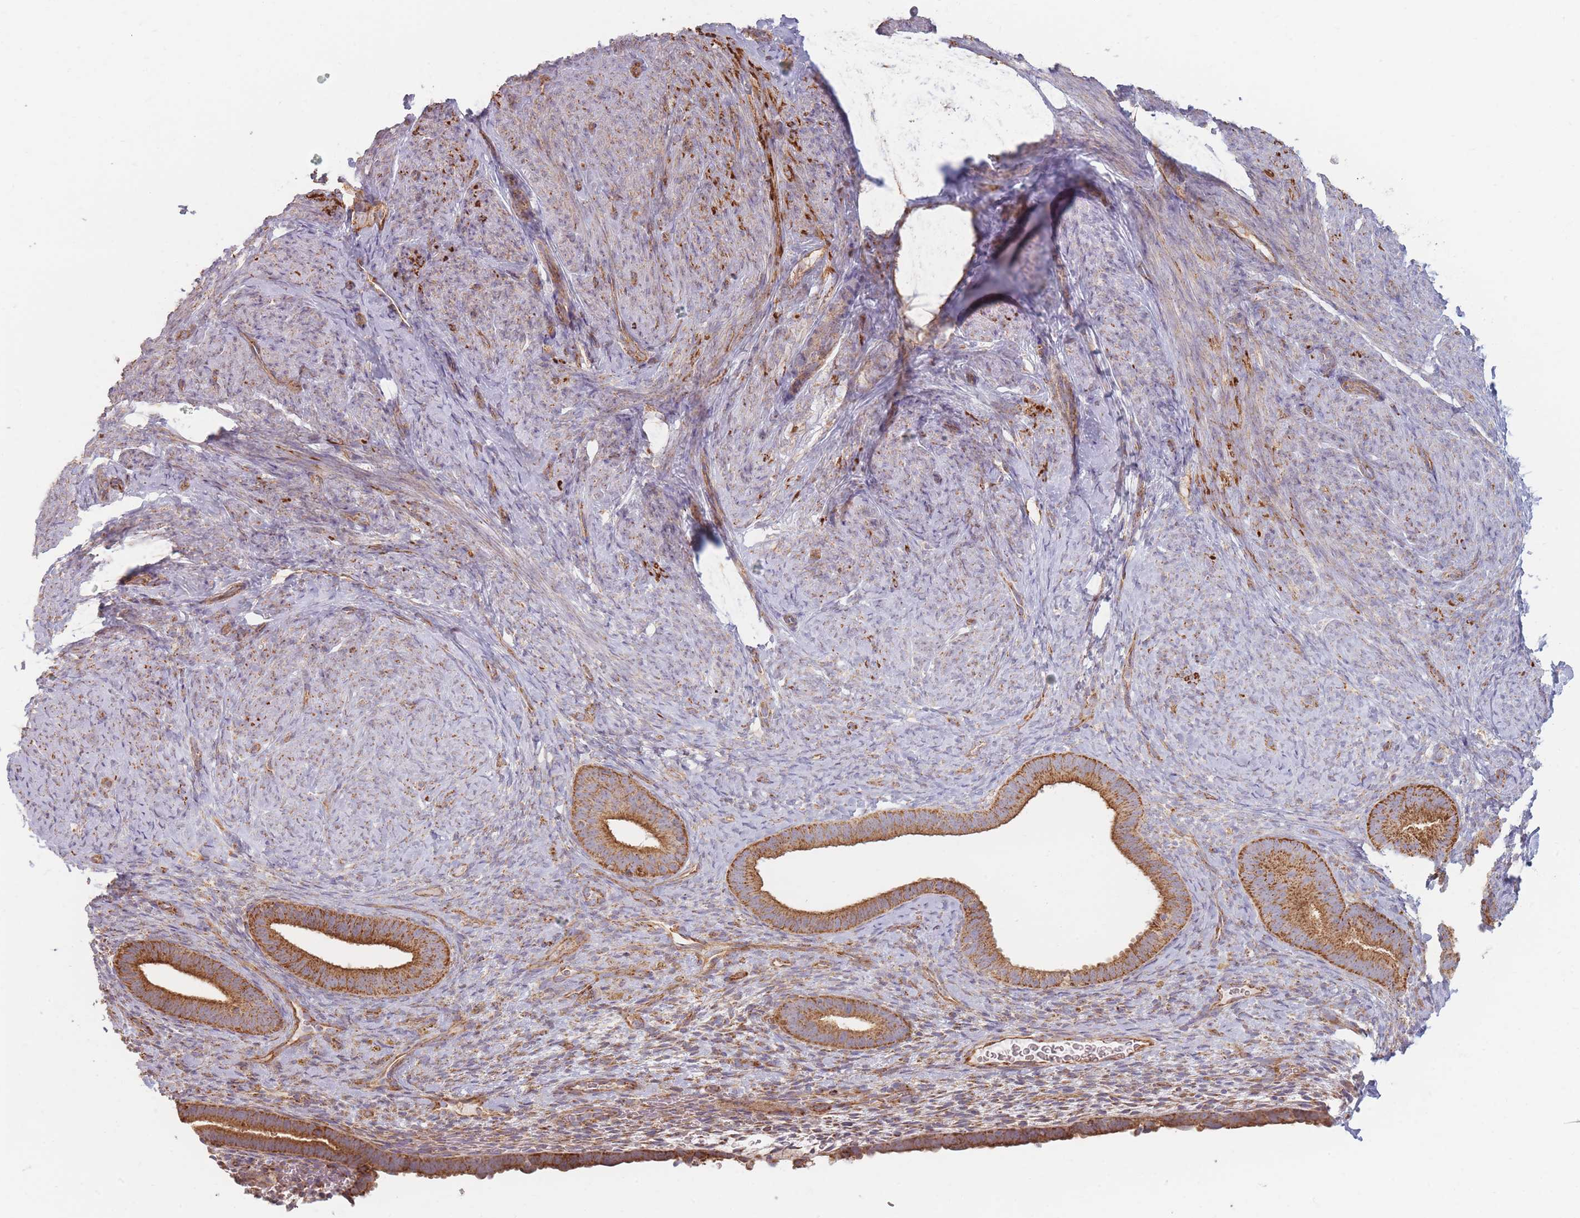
{"staining": {"intensity": "moderate", "quantity": ">75%", "location": "cytoplasmic/membranous"}, "tissue": "endometrium", "cell_type": "Cells in endometrial stroma", "image_type": "normal", "snomed": [{"axis": "morphology", "description": "Normal tissue, NOS"}, {"axis": "topography", "description": "Endometrium"}], "caption": "Immunohistochemistry of normal endometrium demonstrates medium levels of moderate cytoplasmic/membranous positivity in approximately >75% of cells in endometrial stroma.", "gene": "ESRP2", "patient": {"sex": "female", "age": 65}}